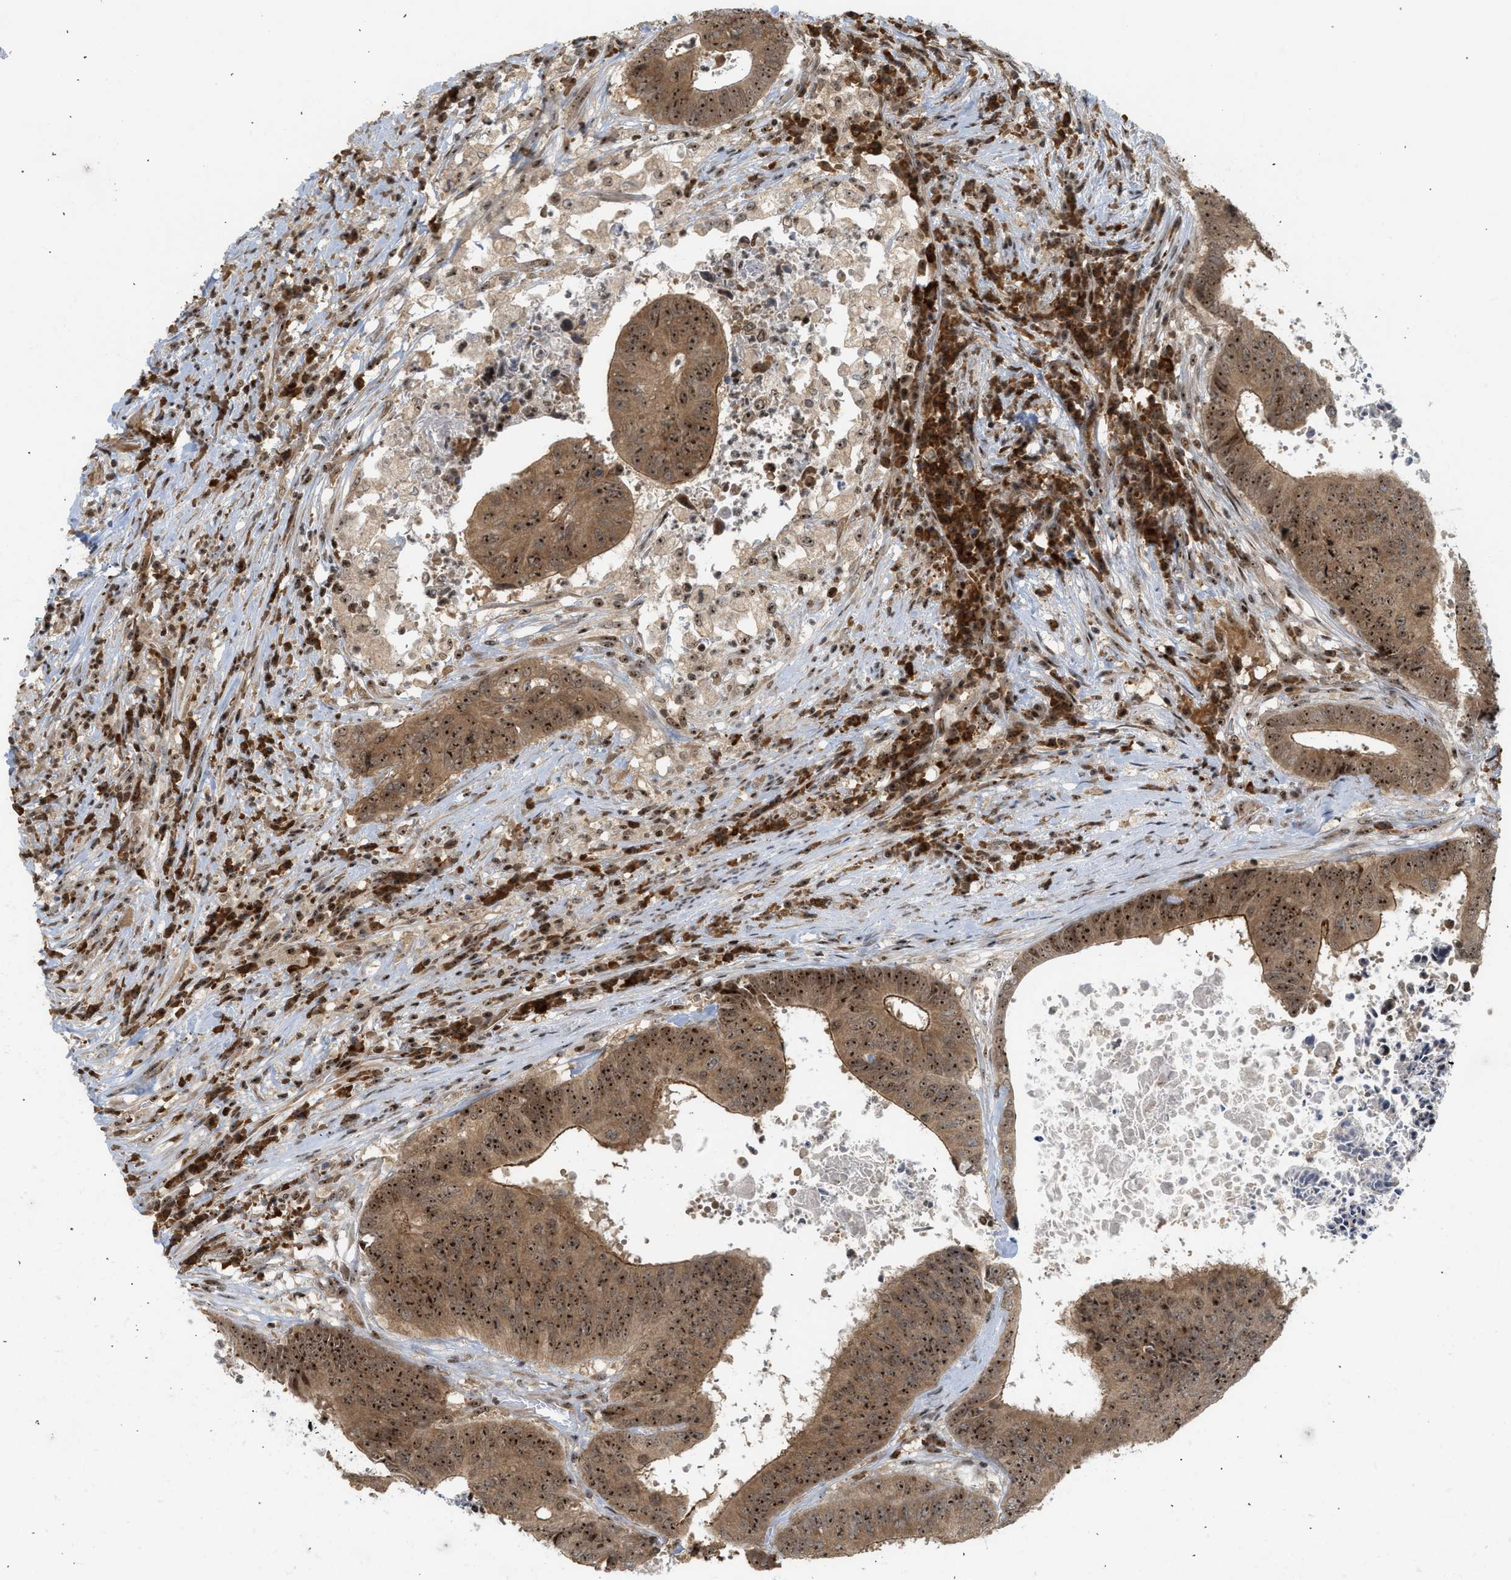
{"staining": {"intensity": "moderate", "quantity": ">75%", "location": "cytoplasmic/membranous,nuclear"}, "tissue": "colorectal cancer", "cell_type": "Tumor cells", "image_type": "cancer", "snomed": [{"axis": "morphology", "description": "Adenocarcinoma, NOS"}, {"axis": "topography", "description": "Rectum"}], "caption": "This micrograph reveals IHC staining of colorectal adenocarcinoma, with medium moderate cytoplasmic/membranous and nuclear expression in approximately >75% of tumor cells.", "gene": "ZNF22", "patient": {"sex": "male", "age": 72}}